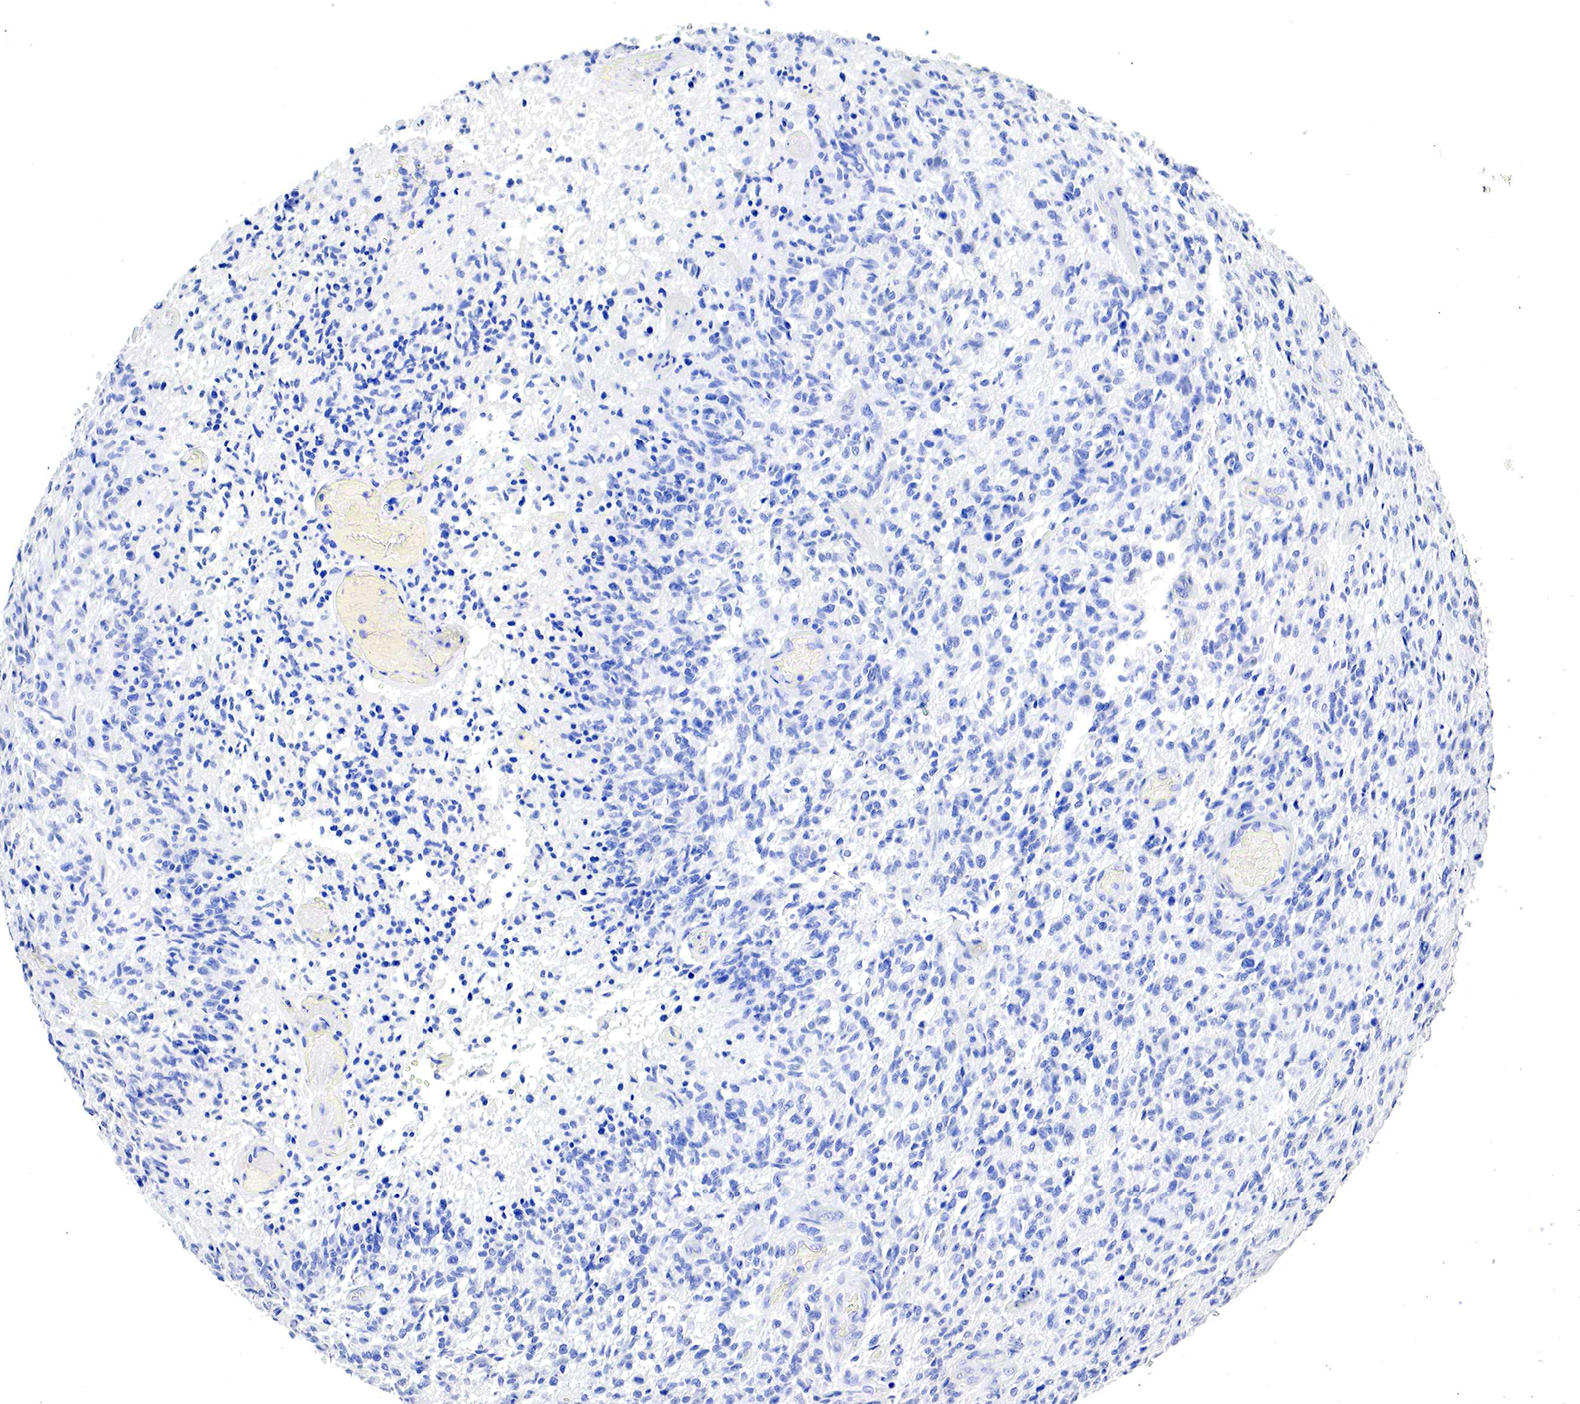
{"staining": {"intensity": "negative", "quantity": "none", "location": "none"}, "tissue": "glioma", "cell_type": "Tumor cells", "image_type": "cancer", "snomed": [{"axis": "morphology", "description": "Glioma, malignant, High grade"}, {"axis": "topography", "description": "Brain"}], "caption": "Immunohistochemistry (IHC) micrograph of neoplastic tissue: malignant glioma (high-grade) stained with DAB reveals no significant protein staining in tumor cells.", "gene": "OTC", "patient": {"sex": "male", "age": 36}}